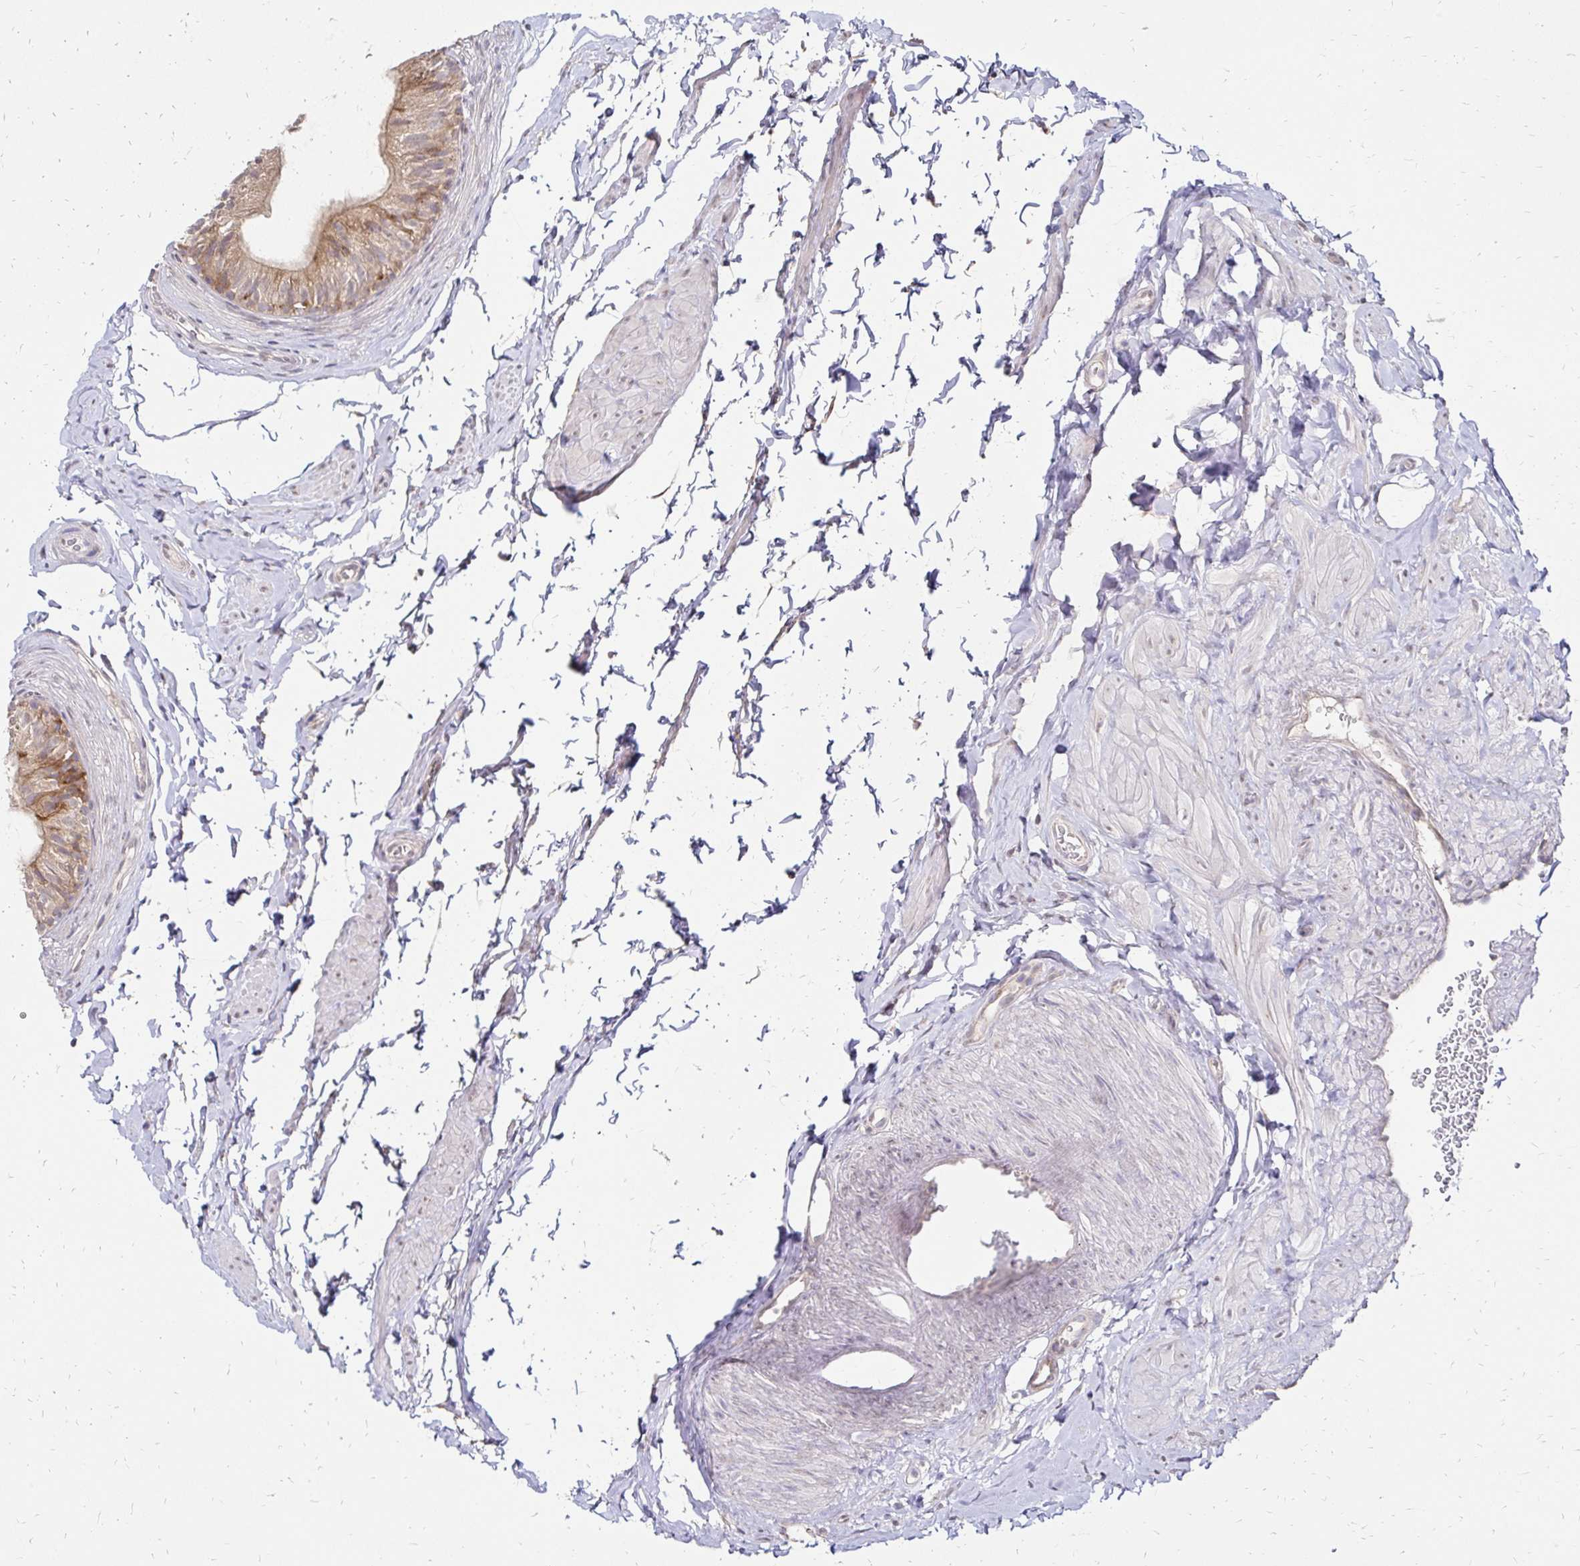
{"staining": {"intensity": "moderate", "quantity": ">75%", "location": "cytoplasmic/membranous"}, "tissue": "epididymis", "cell_type": "Glandular cells", "image_type": "normal", "snomed": [{"axis": "morphology", "description": "Normal tissue, NOS"}, {"axis": "topography", "description": "Epididymis, spermatic cord, NOS"}, {"axis": "topography", "description": "Epididymis"}, {"axis": "topography", "description": "Peripheral nerve tissue"}], "caption": "DAB immunohistochemical staining of unremarkable epididymis demonstrates moderate cytoplasmic/membranous protein expression in about >75% of glandular cells.", "gene": "PRIMA1", "patient": {"sex": "male", "age": 29}}